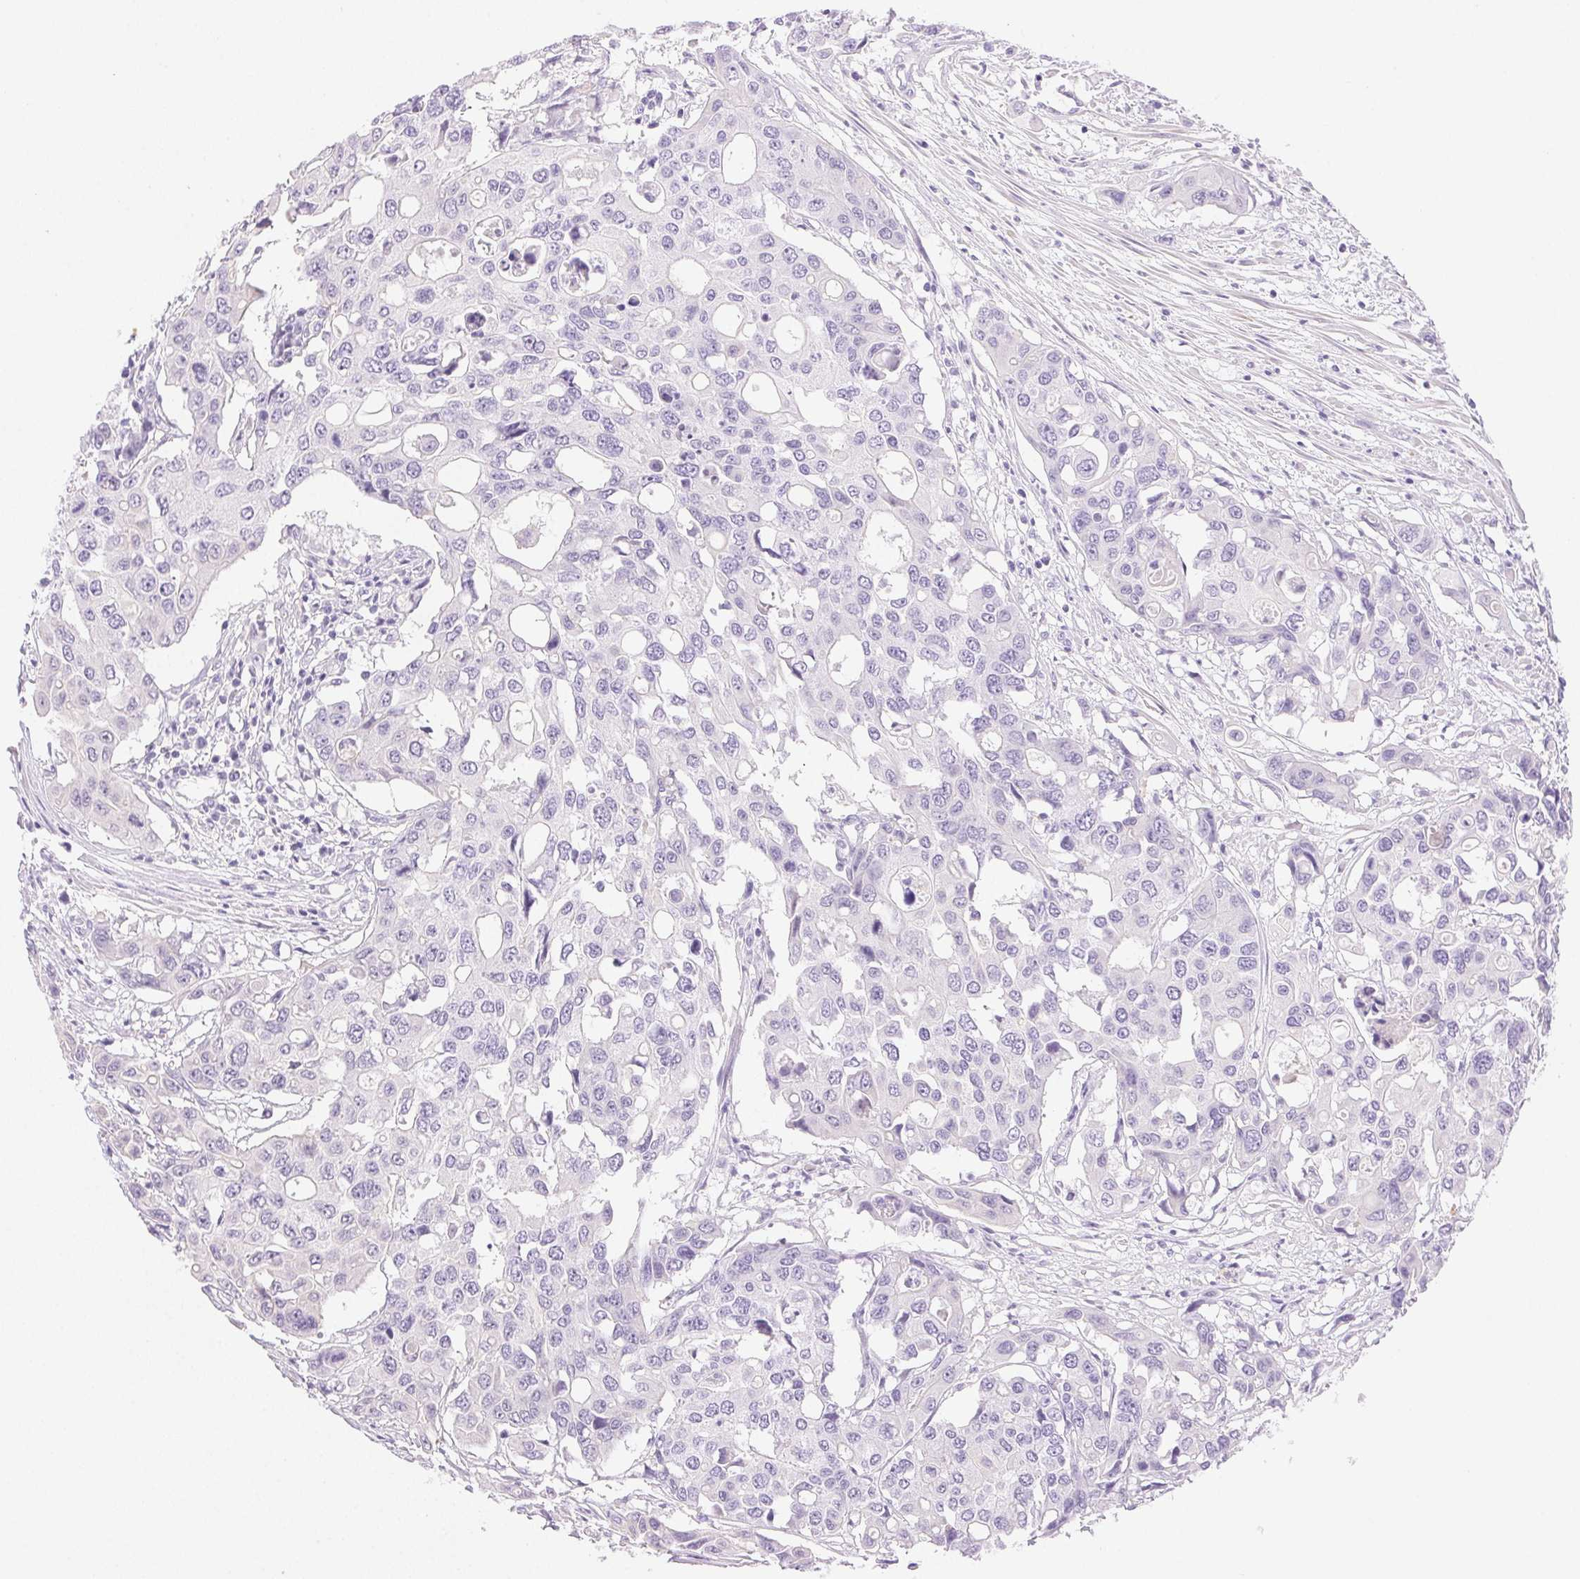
{"staining": {"intensity": "negative", "quantity": "none", "location": "none"}, "tissue": "colorectal cancer", "cell_type": "Tumor cells", "image_type": "cancer", "snomed": [{"axis": "morphology", "description": "Adenocarcinoma, NOS"}, {"axis": "topography", "description": "Colon"}], "caption": "Micrograph shows no protein staining in tumor cells of adenocarcinoma (colorectal) tissue. (DAB immunohistochemistry (IHC) visualized using brightfield microscopy, high magnification).", "gene": "EMX2", "patient": {"sex": "male", "age": 77}}